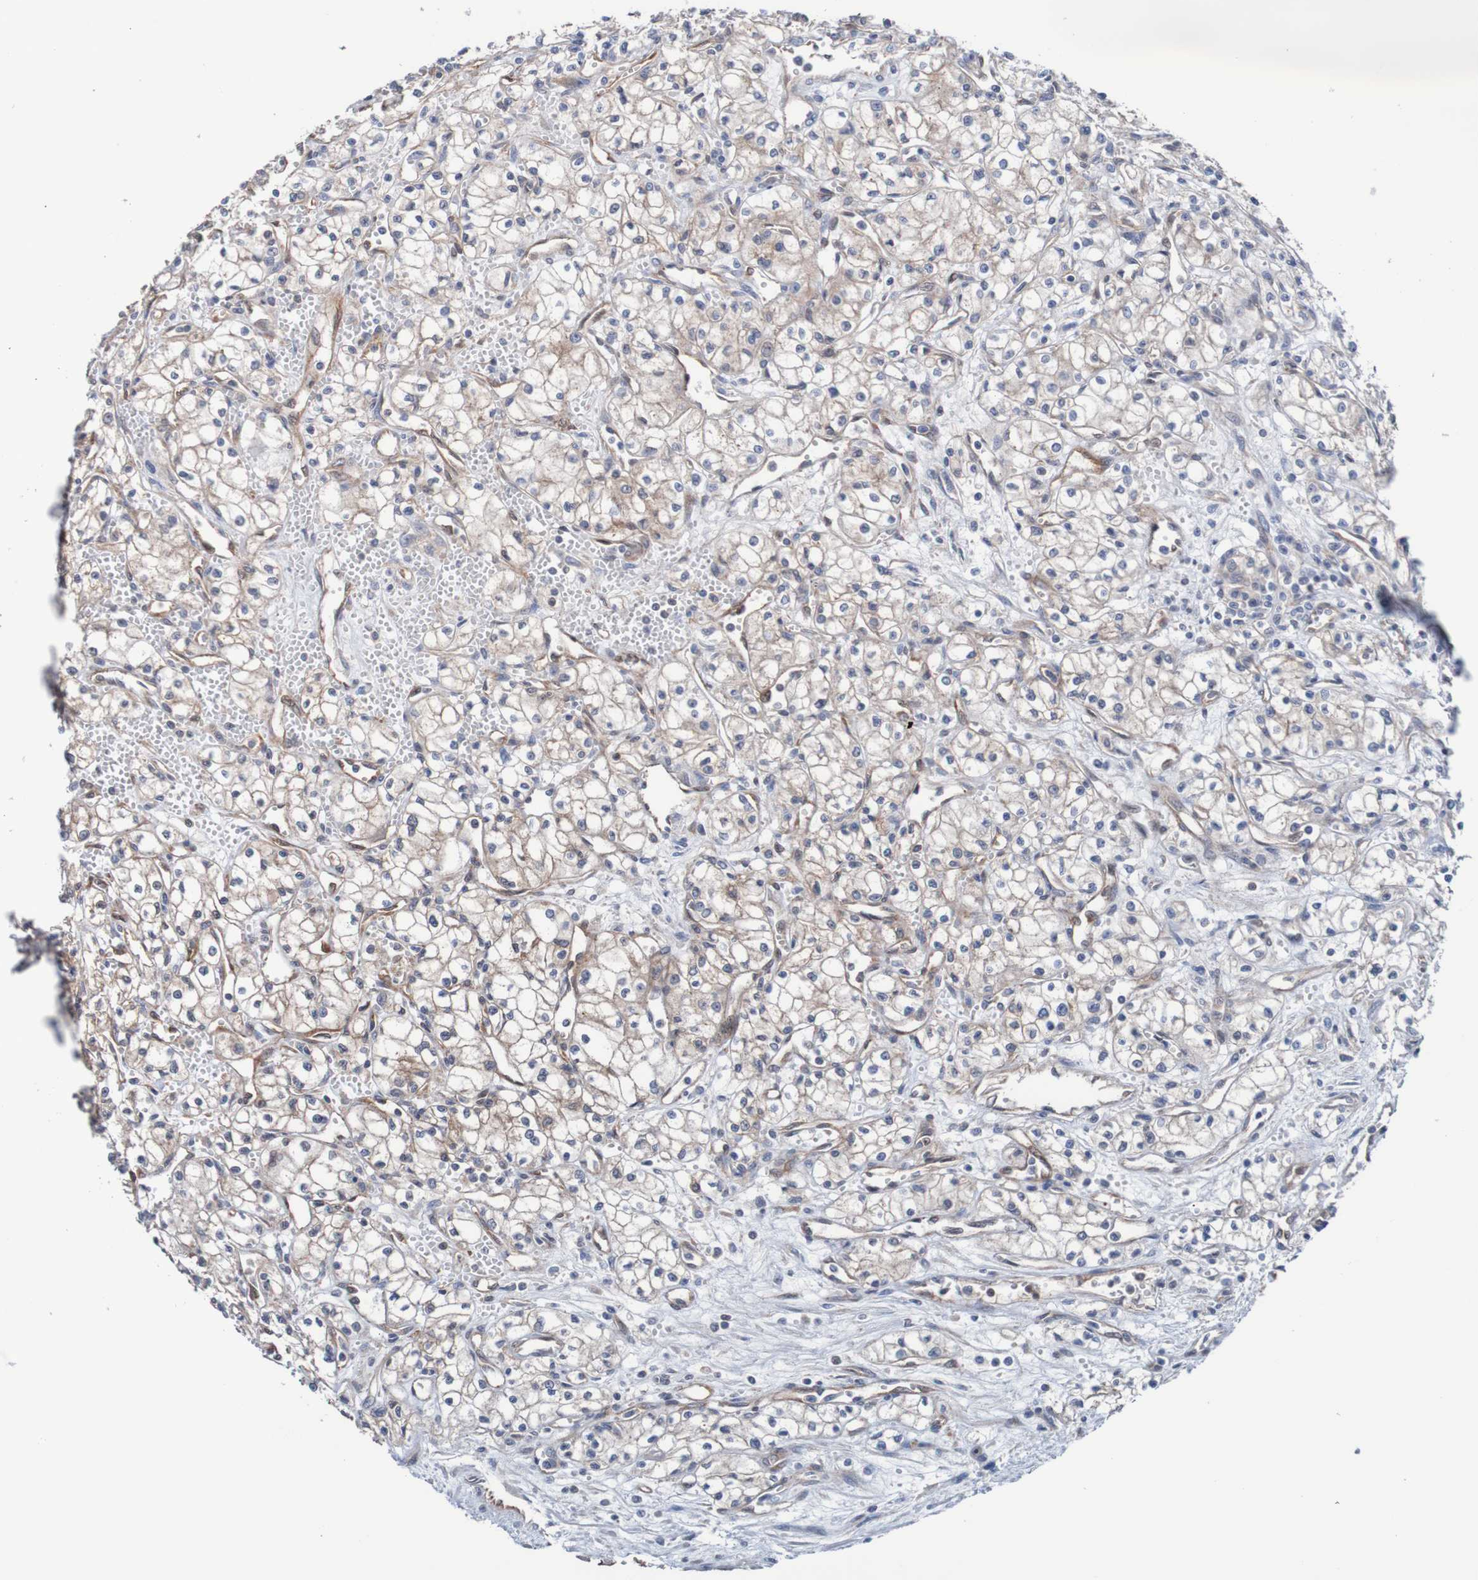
{"staining": {"intensity": "weak", "quantity": "<25%", "location": "cytoplasmic/membranous"}, "tissue": "renal cancer", "cell_type": "Tumor cells", "image_type": "cancer", "snomed": [{"axis": "morphology", "description": "Normal tissue, NOS"}, {"axis": "morphology", "description": "Adenocarcinoma, NOS"}, {"axis": "topography", "description": "Kidney"}], "caption": "Immunohistochemistry photomicrograph of neoplastic tissue: renal cancer stained with DAB exhibits no significant protein expression in tumor cells.", "gene": "RIGI", "patient": {"sex": "male", "age": 59}}